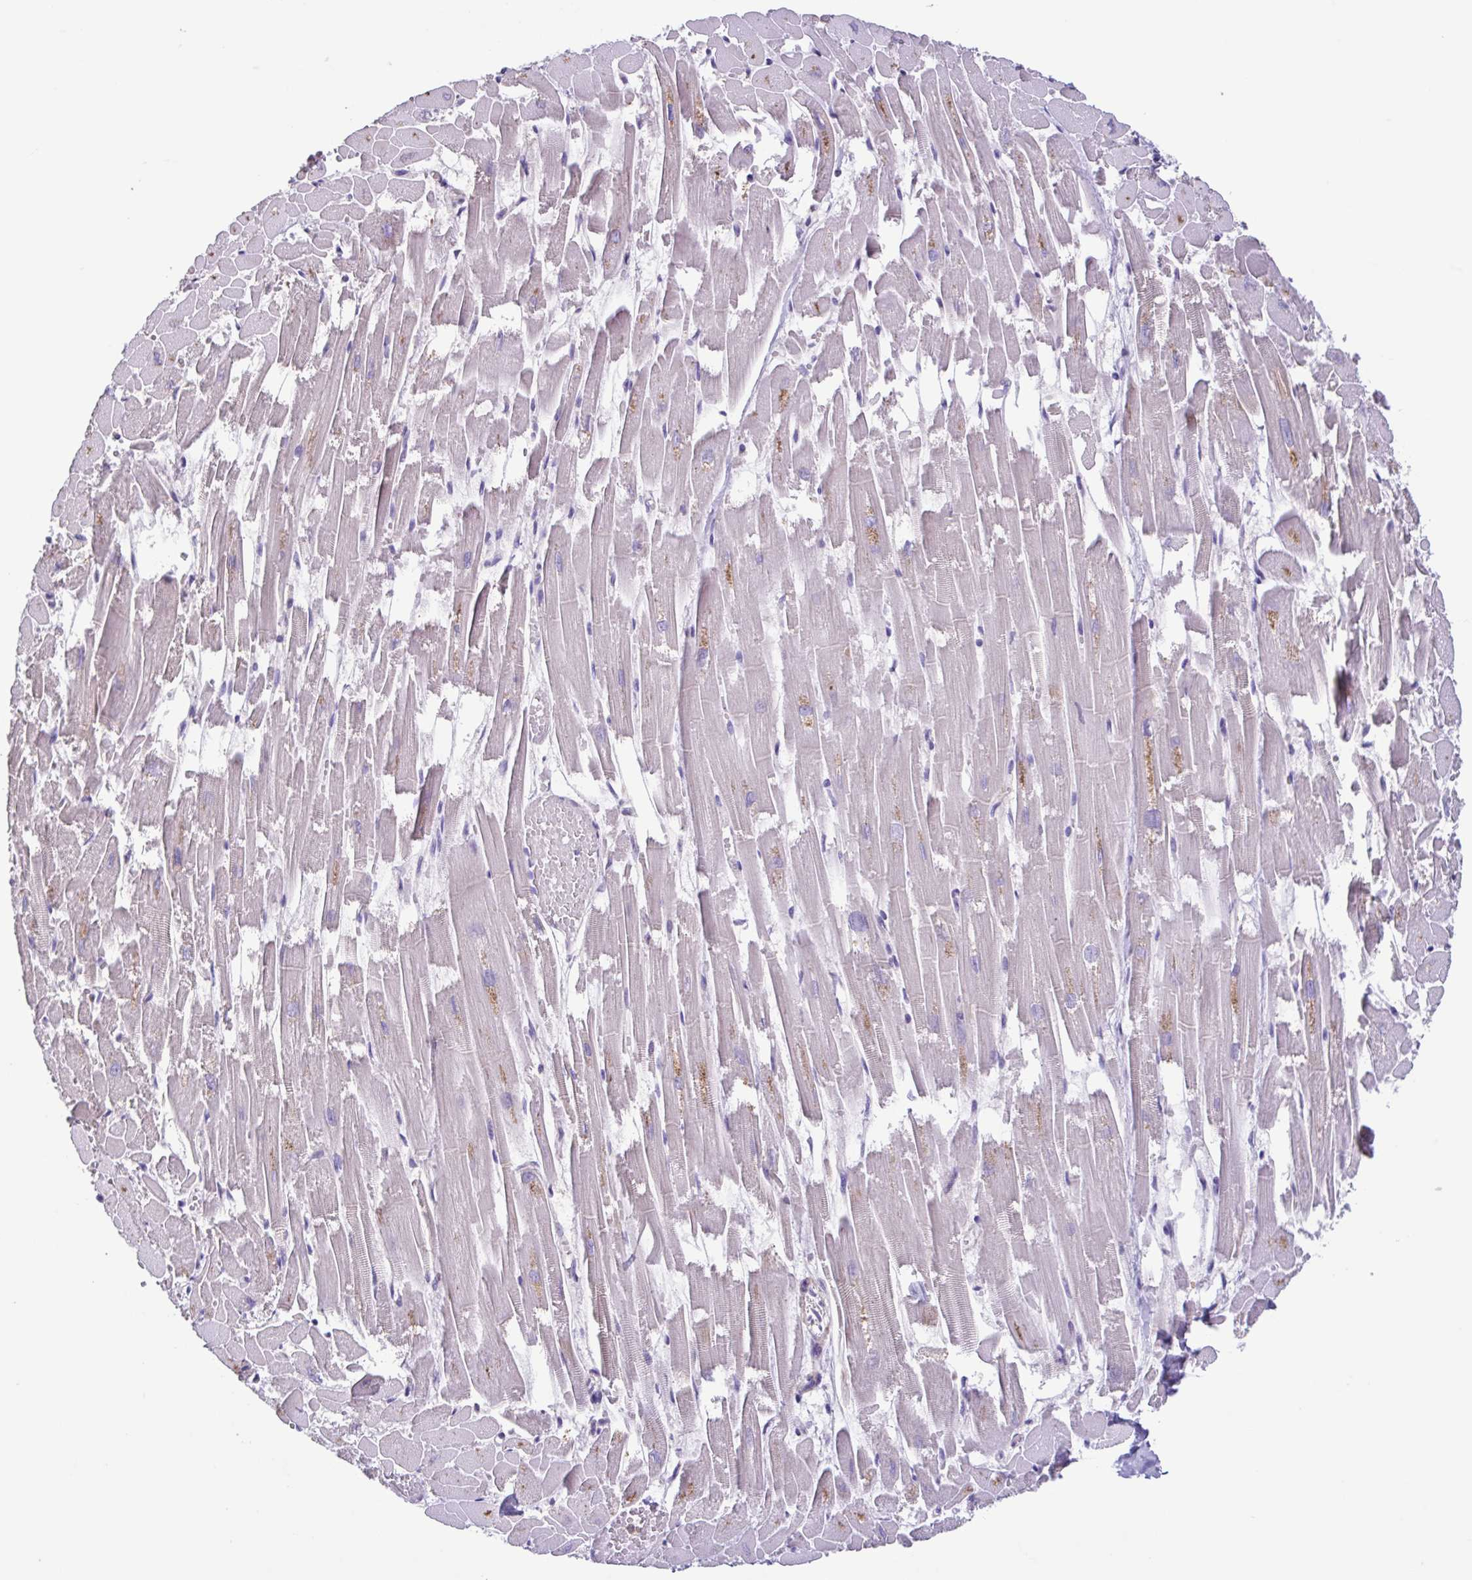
{"staining": {"intensity": "weak", "quantity": "<25%", "location": "cytoplasmic/membranous"}, "tissue": "heart muscle", "cell_type": "Cardiomyocytes", "image_type": "normal", "snomed": [{"axis": "morphology", "description": "Normal tissue, NOS"}, {"axis": "topography", "description": "Heart"}], "caption": "This is an immunohistochemistry image of normal human heart muscle. There is no staining in cardiomyocytes.", "gene": "ACTRT3", "patient": {"sex": "female", "age": 52}}